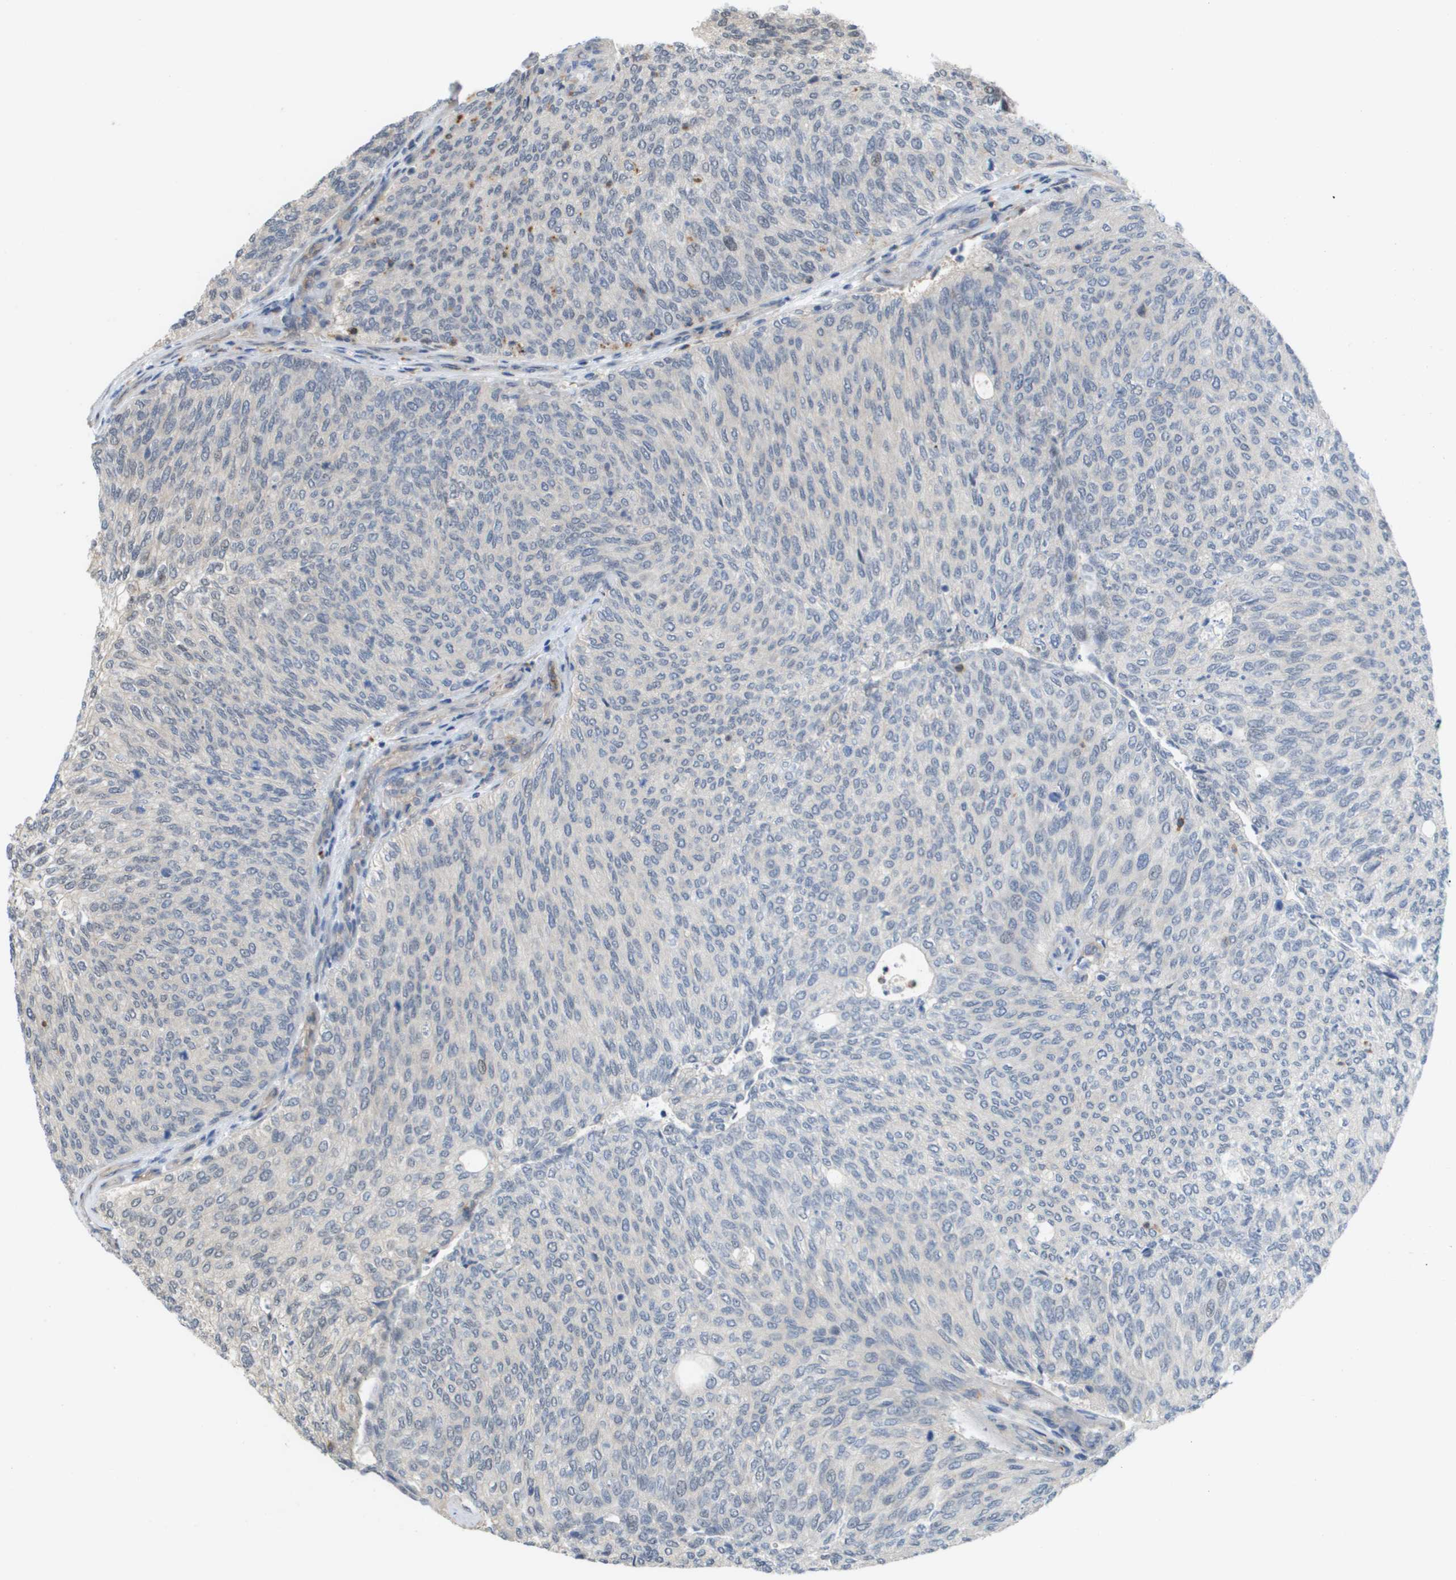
{"staining": {"intensity": "negative", "quantity": "none", "location": "none"}, "tissue": "urothelial cancer", "cell_type": "Tumor cells", "image_type": "cancer", "snomed": [{"axis": "morphology", "description": "Urothelial carcinoma, Low grade"}, {"axis": "topography", "description": "Urinary bladder"}], "caption": "DAB (3,3'-diaminobenzidine) immunohistochemical staining of urothelial carcinoma (low-grade) reveals no significant expression in tumor cells.", "gene": "RNF112", "patient": {"sex": "female", "age": 79}}